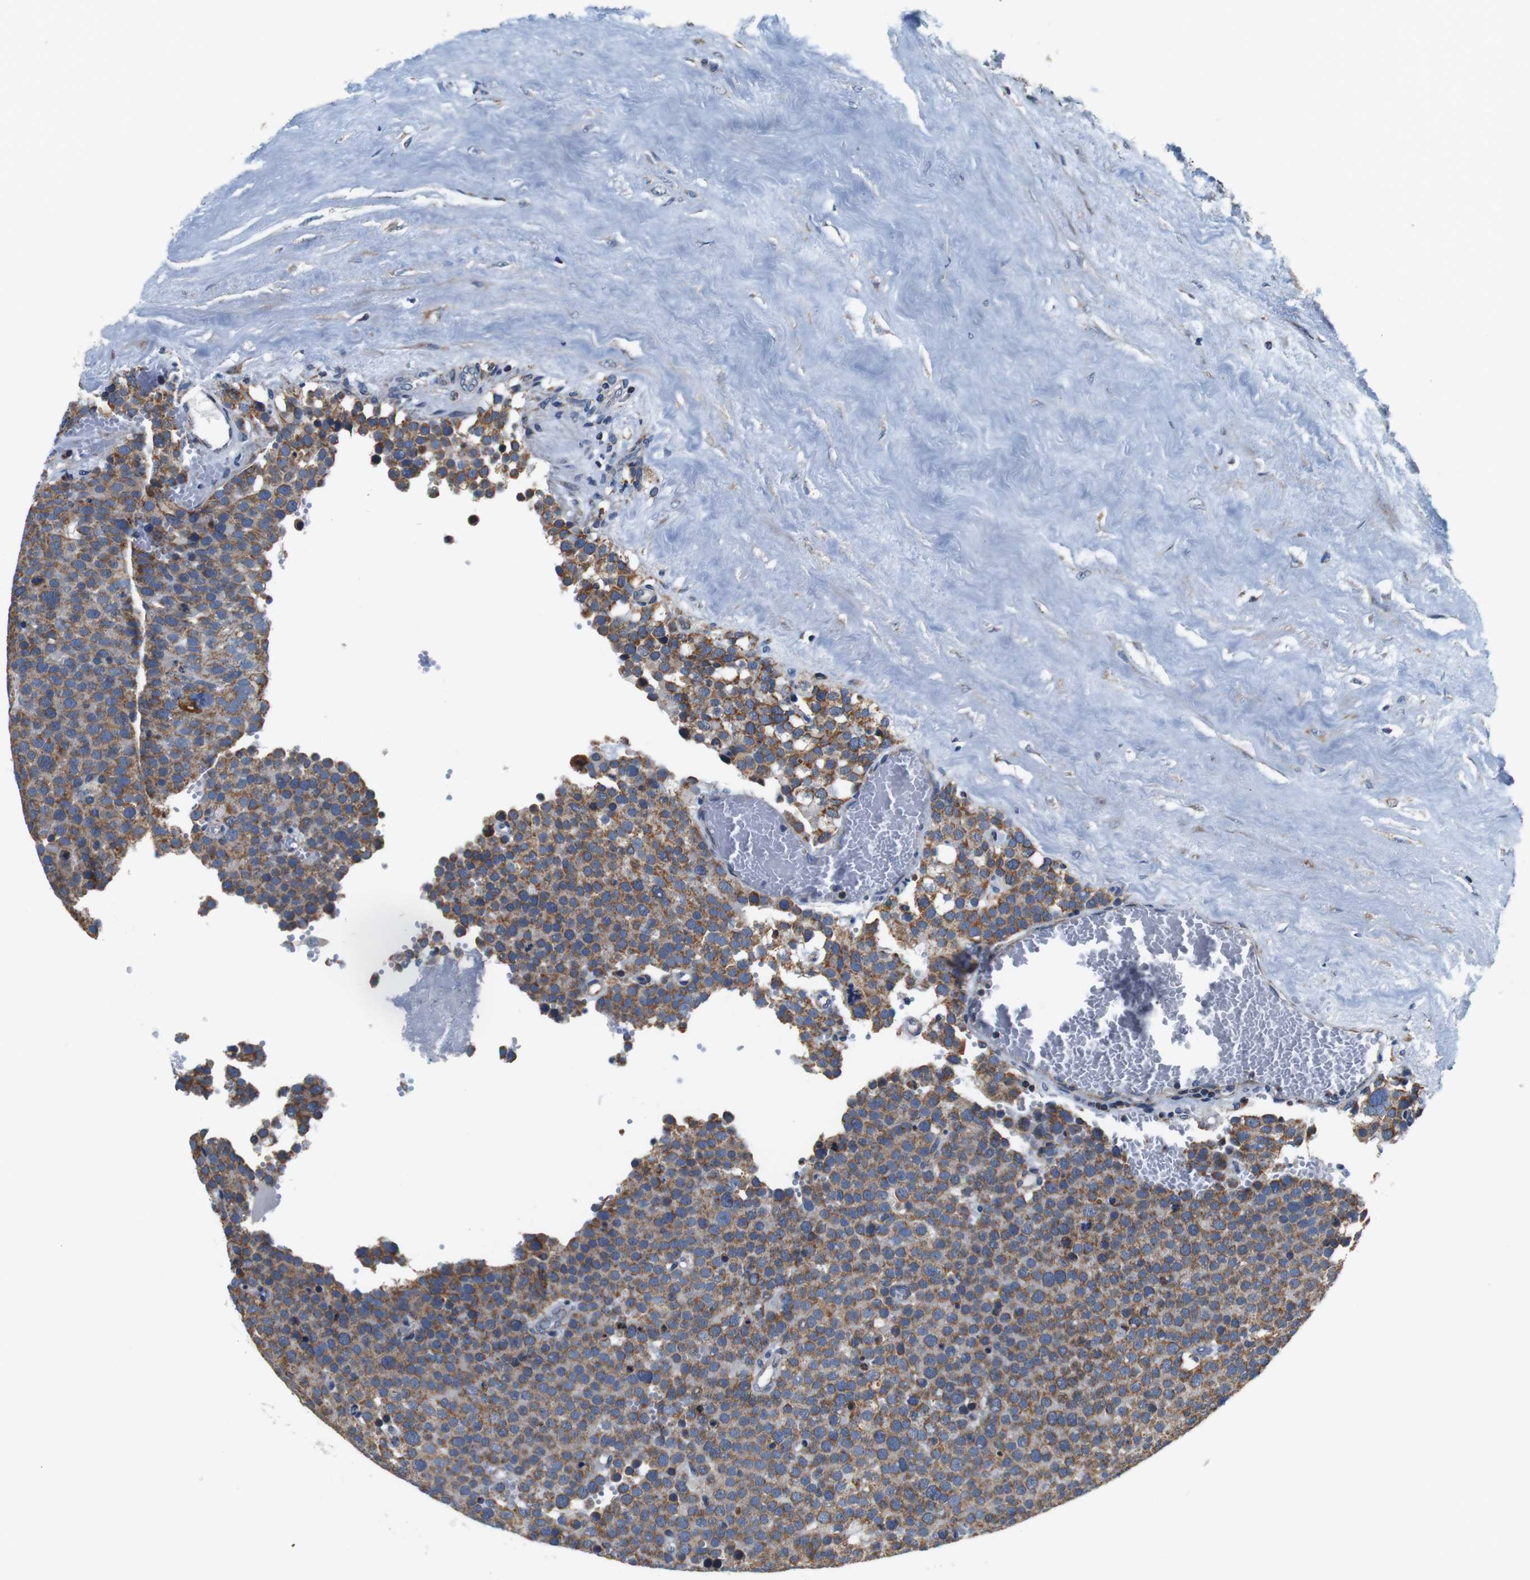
{"staining": {"intensity": "moderate", "quantity": ">75%", "location": "cytoplasmic/membranous"}, "tissue": "testis cancer", "cell_type": "Tumor cells", "image_type": "cancer", "snomed": [{"axis": "morphology", "description": "Normal tissue, NOS"}, {"axis": "morphology", "description": "Seminoma, NOS"}, {"axis": "topography", "description": "Testis"}], "caption": "IHC of human testis cancer (seminoma) shows medium levels of moderate cytoplasmic/membranous expression in about >75% of tumor cells.", "gene": "LRP4", "patient": {"sex": "male", "age": 71}}